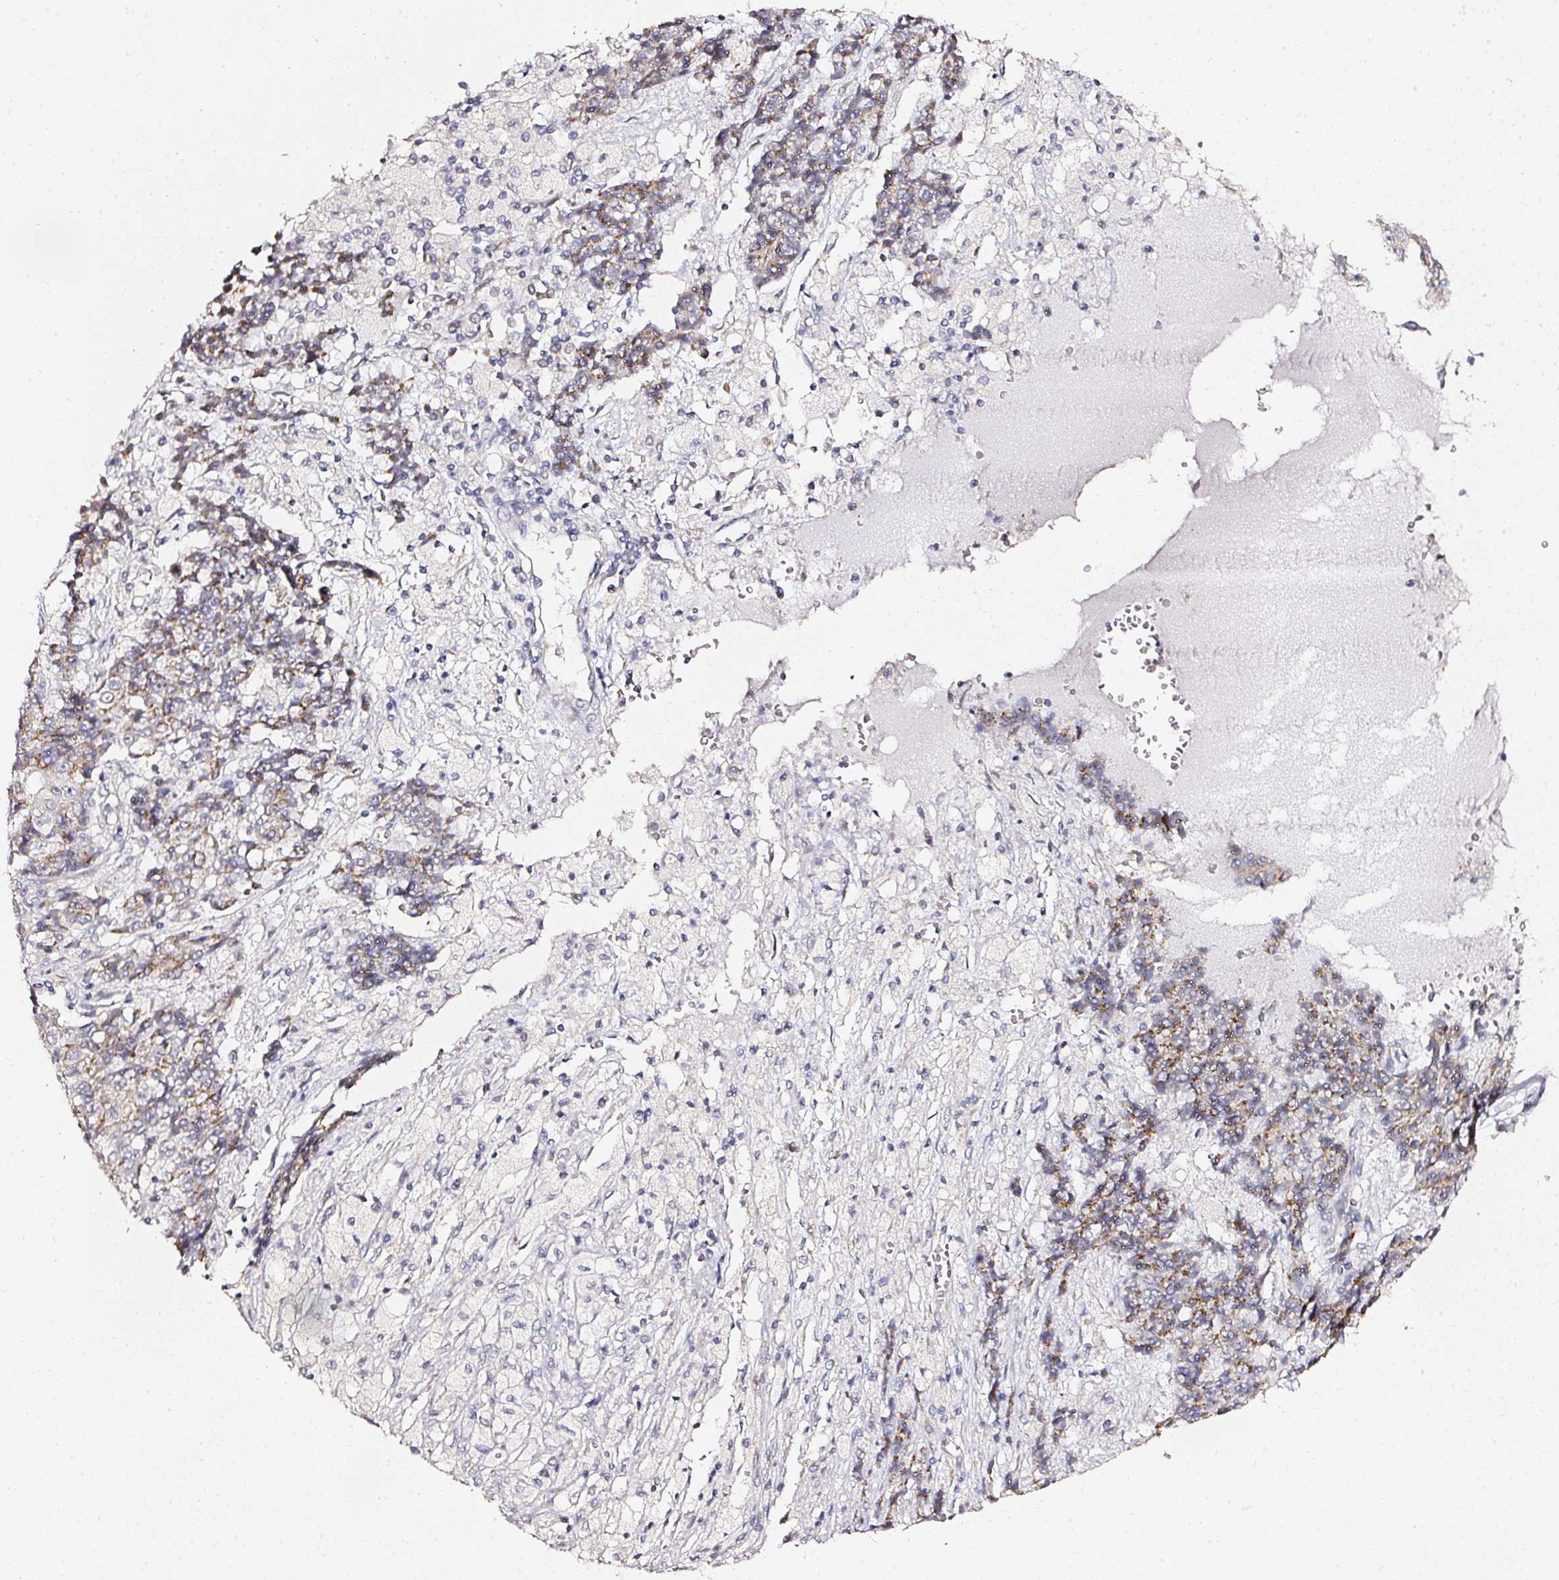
{"staining": {"intensity": "moderate", "quantity": "25%-75%", "location": "cytoplasmic/membranous"}, "tissue": "ovarian cancer", "cell_type": "Tumor cells", "image_type": "cancer", "snomed": [{"axis": "morphology", "description": "Carcinoma, endometroid"}, {"axis": "topography", "description": "Ovary"}], "caption": "Tumor cells show medium levels of moderate cytoplasmic/membranous positivity in approximately 25%-75% of cells in human ovarian cancer. Nuclei are stained in blue.", "gene": "NTRK1", "patient": {"sex": "female", "age": 42}}